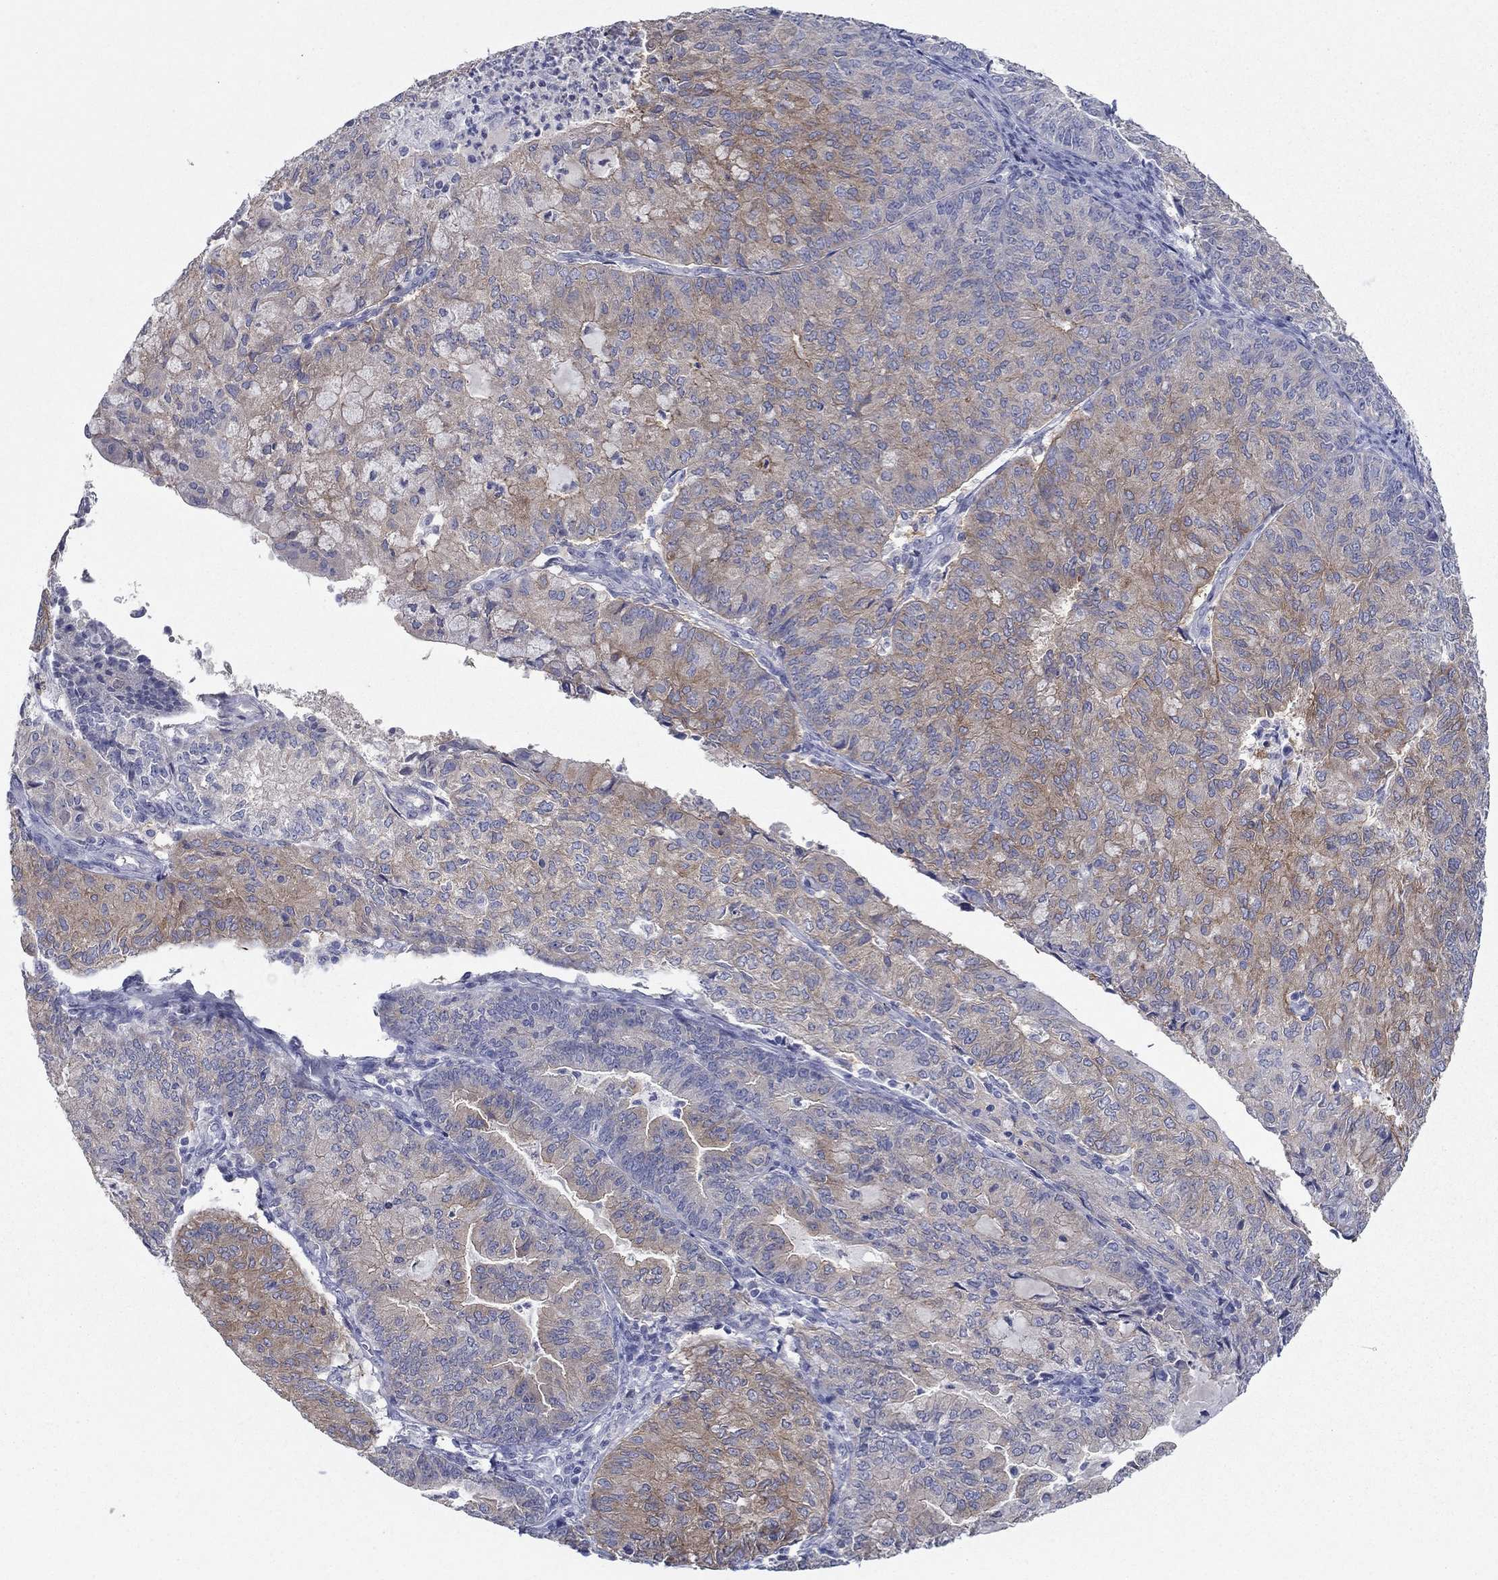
{"staining": {"intensity": "moderate", "quantity": "25%-75%", "location": "cytoplasmic/membranous"}, "tissue": "endometrial cancer", "cell_type": "Tumor cells", "image_type": "cancer", "snomed": [{"axis": "morphology", "description": "Adenocarcinoma, NOS"}, {"axis": "topography", "description": "Endometrium"}], "caption": "Endometrial adenocarcinoma tissue demonstrates moderate cytoplasmic/membranous staining in approximately 25%-75% of tumor cells", "gene": "PLS1", "patient": {"sex": "female", "age": 82}}